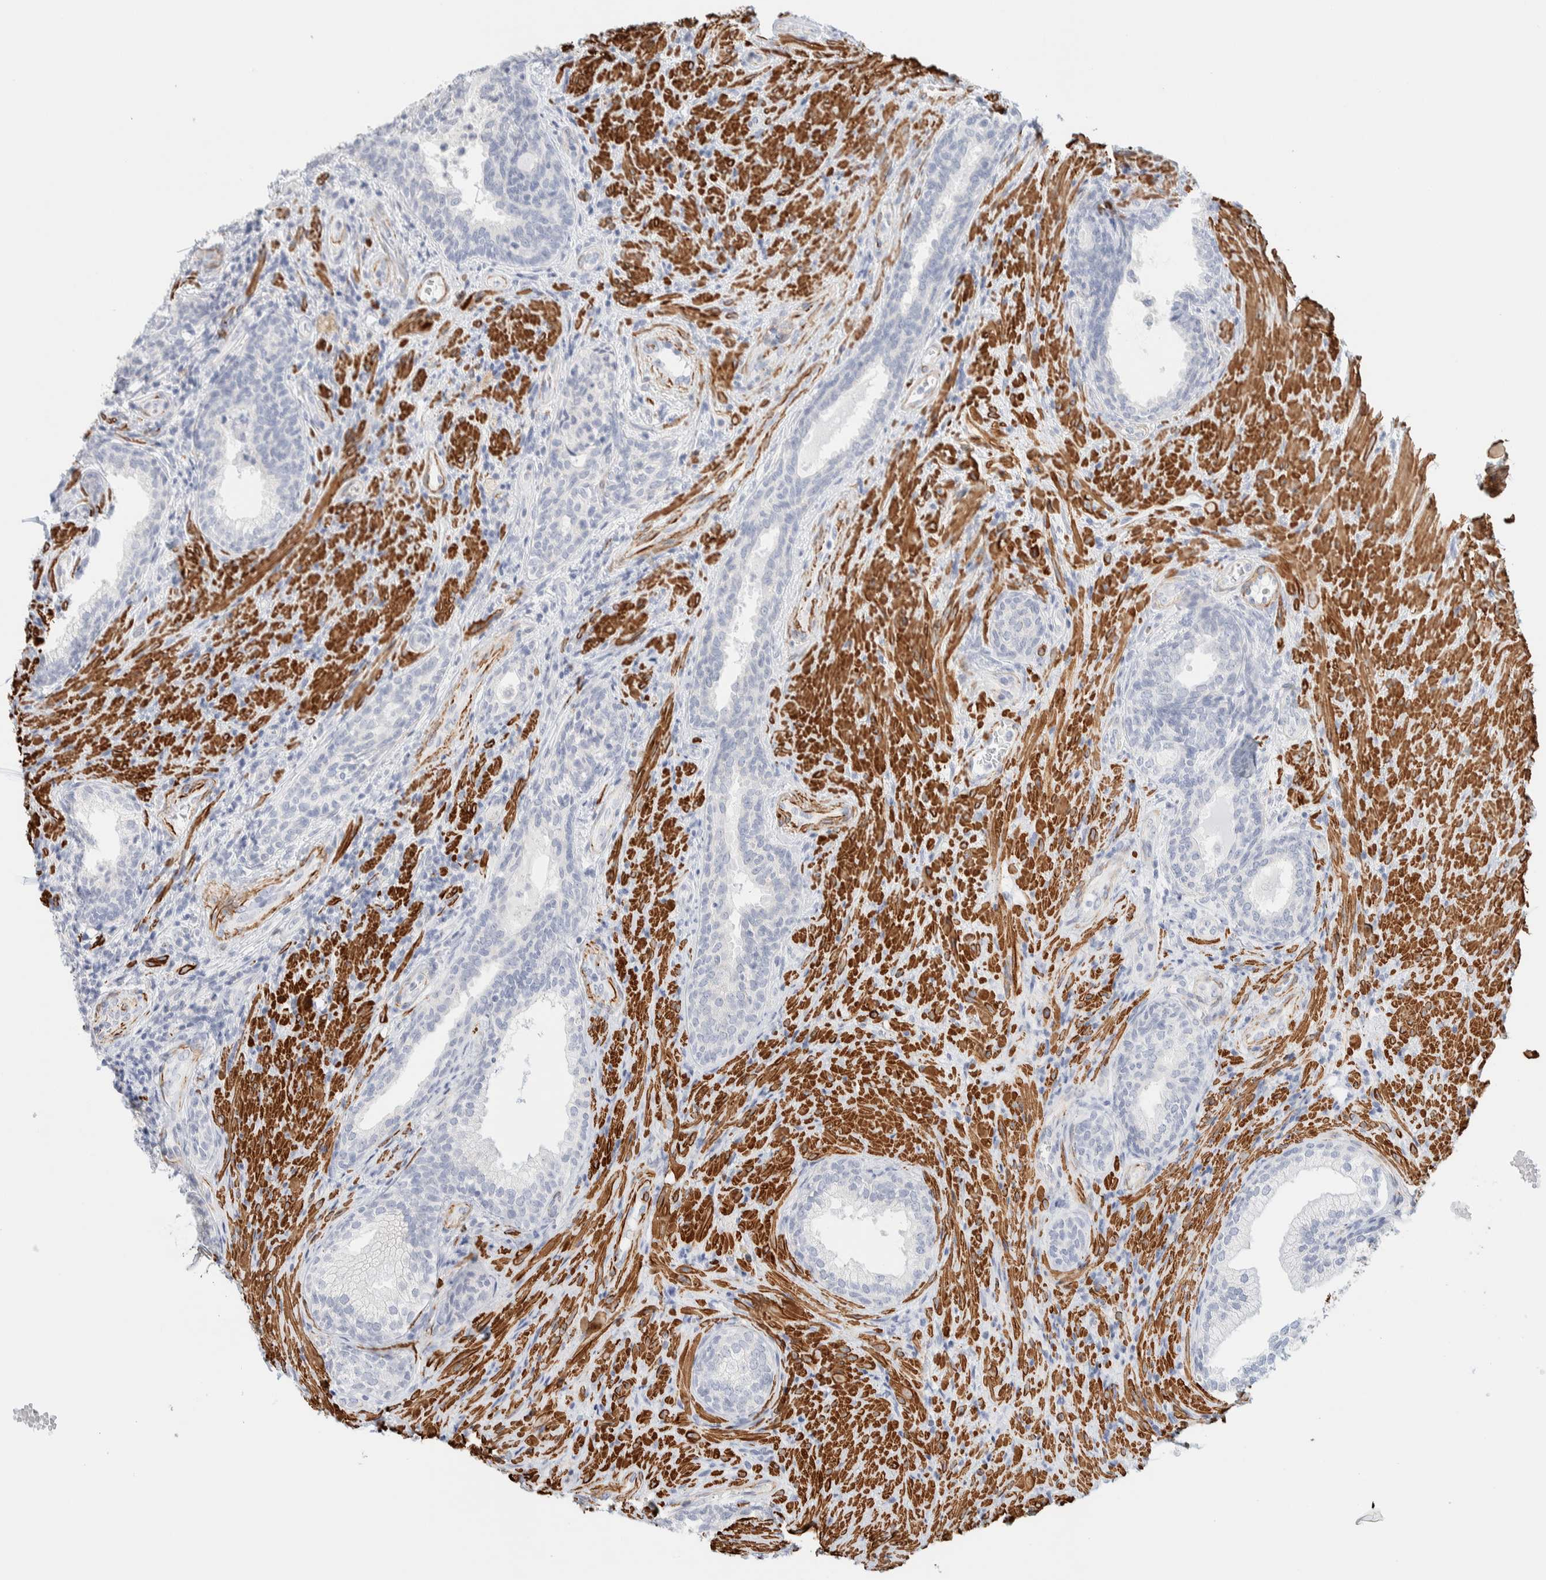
{"staining": {"intensity": "negative", "quantity": "none", "location": "none"}, "tissue": "prostate", "cell_type": "Glandular cells", "image_type": "normal", "snomed": [{"axis": "morphology", "description": "Normal tissue, NOS"}, {"axis": "topography", "description": "Prostate"}], "caption": "Prostate was stained to show a protein in brown. There is no significant staining in glandular cells. The staining is performed using DAB brown chromogen with nuclei counter-stained in using hematoxylin.", "gene": "AFMID", "patient": {"sex": "male", "age": 76}}